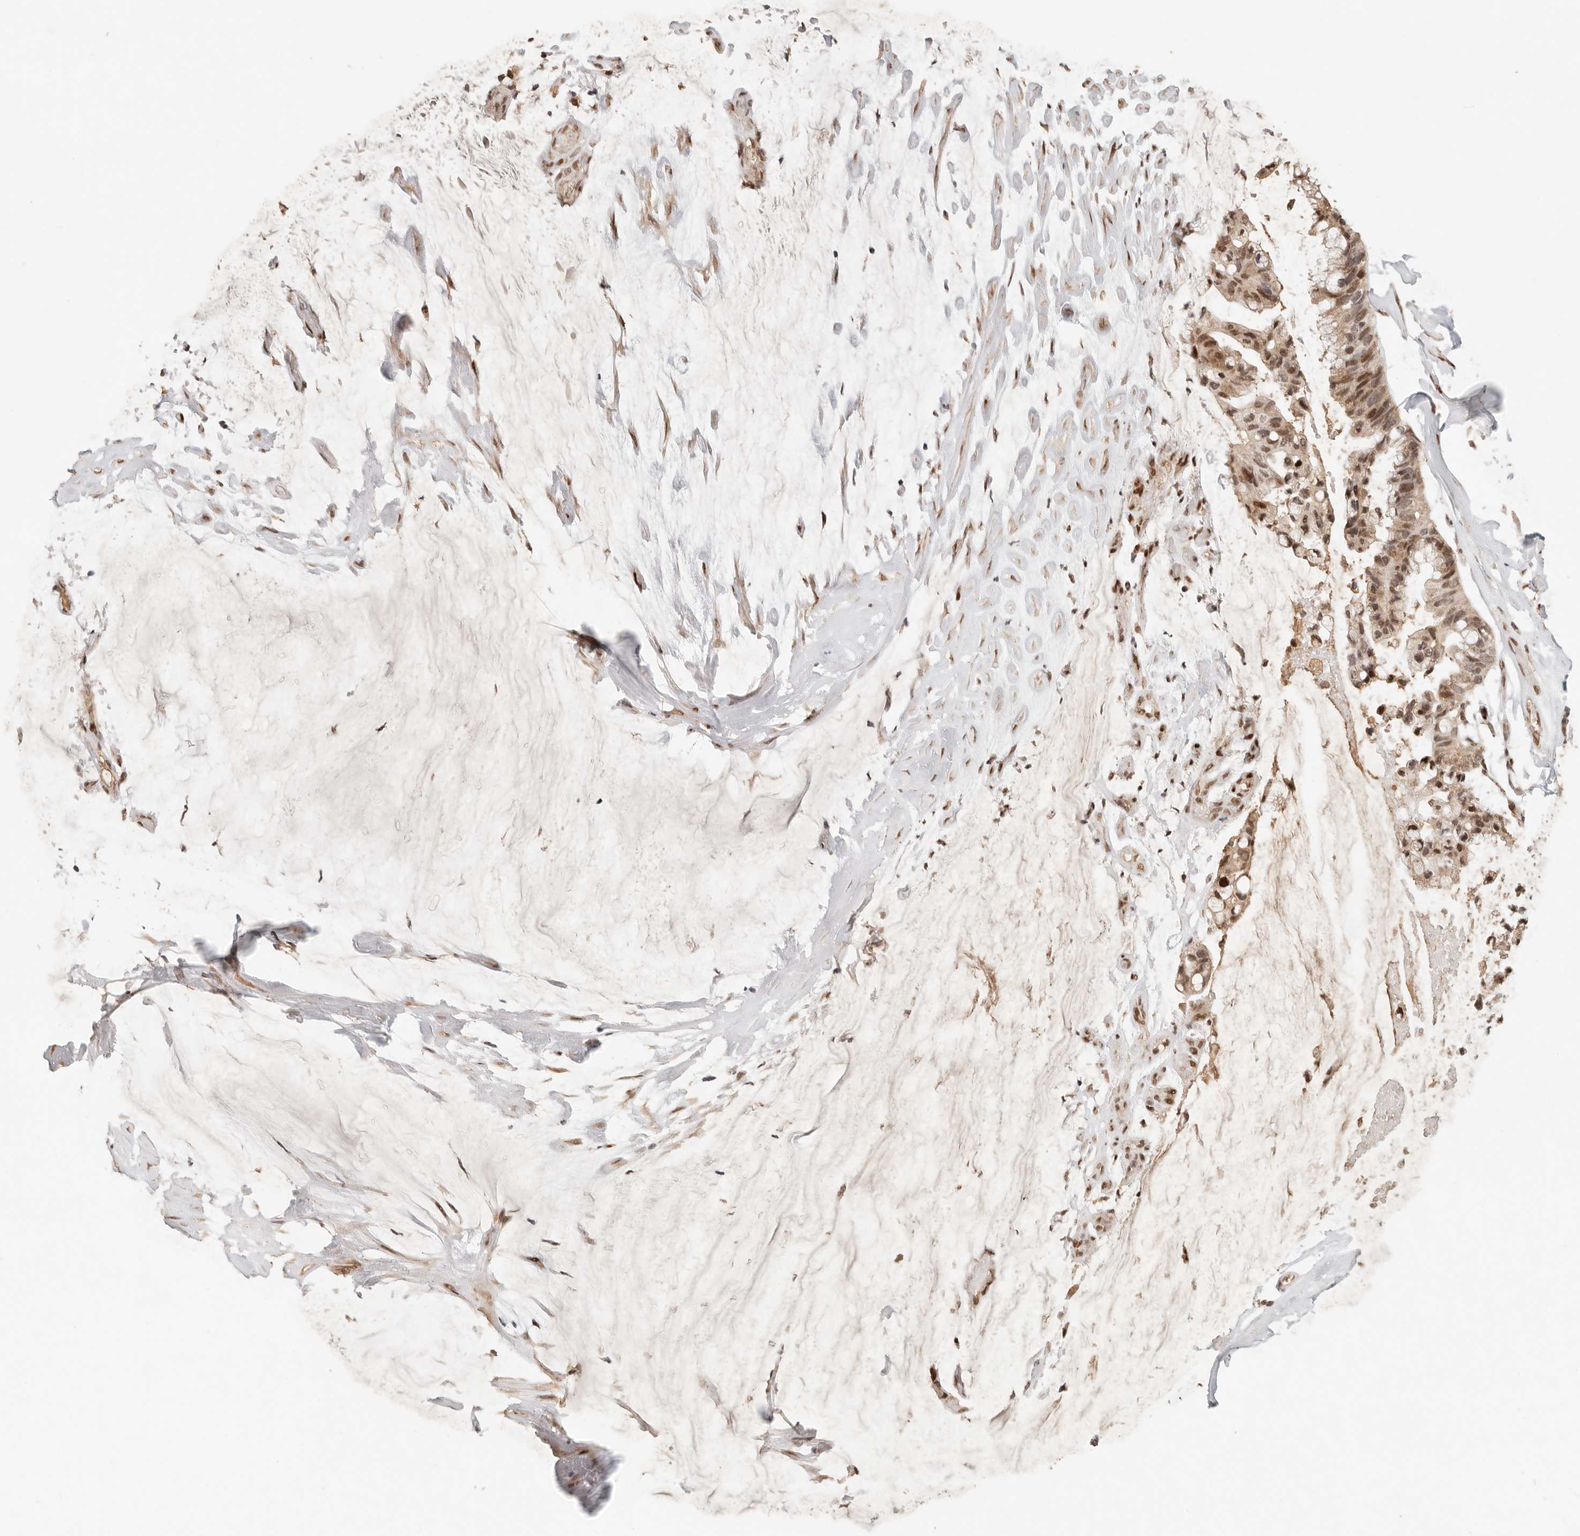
{"staining": {"intensity": "moderate", "quantity": ">75%", "location": "nuclear"}, "tissue": "ovarian cancer", "cell_type": "Tumor cells", "image_type": "cancer", "snomed": [{"axis": "morphology", "description": "Cystadenocarcinoma, mucinous, NOS"}, {"axis": "topography", "description": "Ovary"}], "caption": "This photomicrograph shows mucinous cystadenocarcinoma (ovarian) stained with immunohistochemistry (IHC) to label a protein in brown. The nuclear of tumor cells show moderate positivity for the protein. Nuclei are counter-stained blue.", "gene": "NPAS2", "patient": {"sex": "female", "age": 39}}